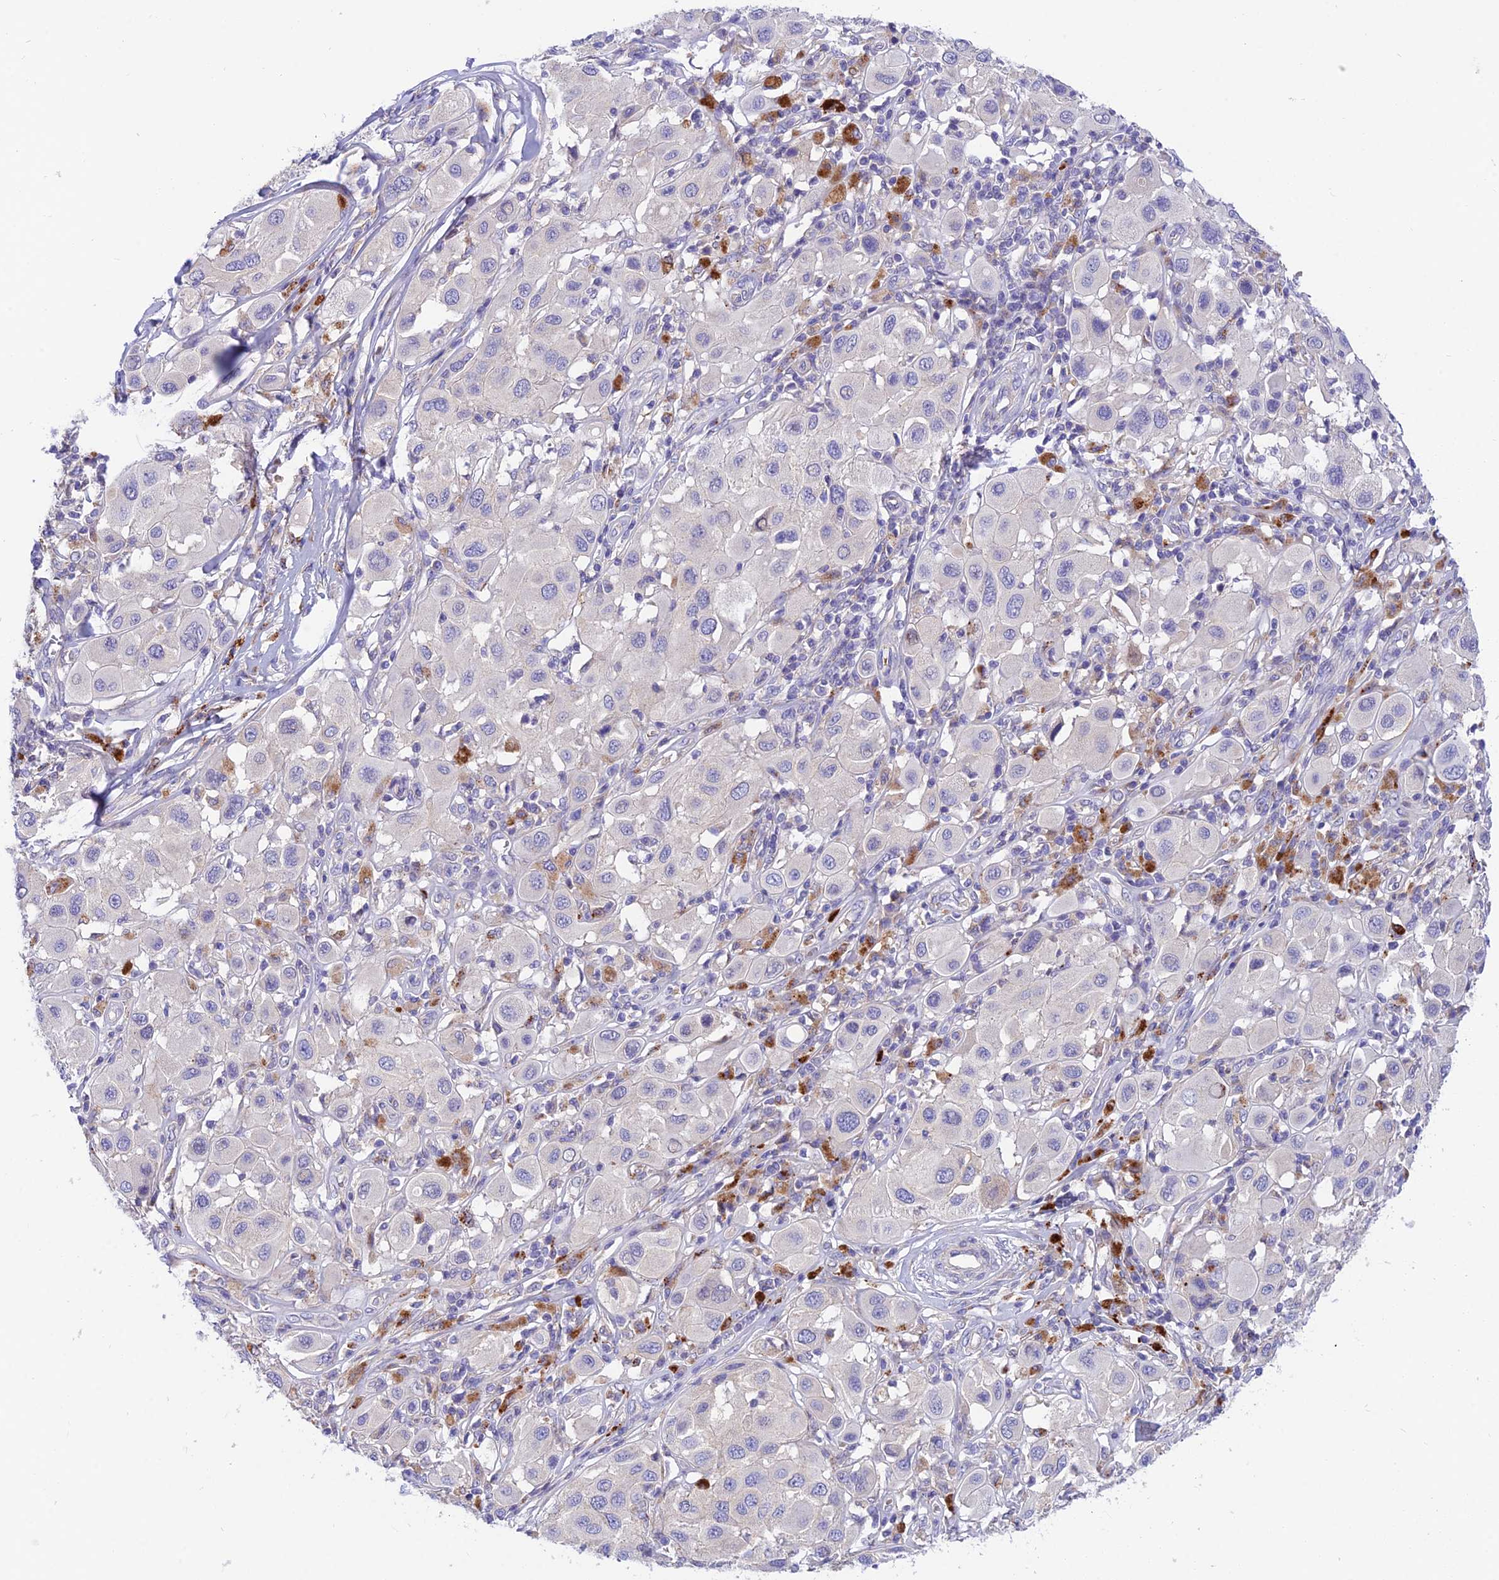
{"staining": {"intensity": "negative", "quantity": "none", "location": "none"}, "tissue": "melanoma", "cell_type": "Tumor cells", "image_type": "cancer", "snomed": [{"axis": "morphology", "description": "Malignant melanoma, Metastatic site"}, {"axis": "topography", "description": "Skin"}], "caption": "DAB immunohistochemical staining of malignant melanoma (metastatic site) displays no significant staining in tumor cells.", "gene": "CCDC157", "patient": {"sex": "male", "age": 41}}